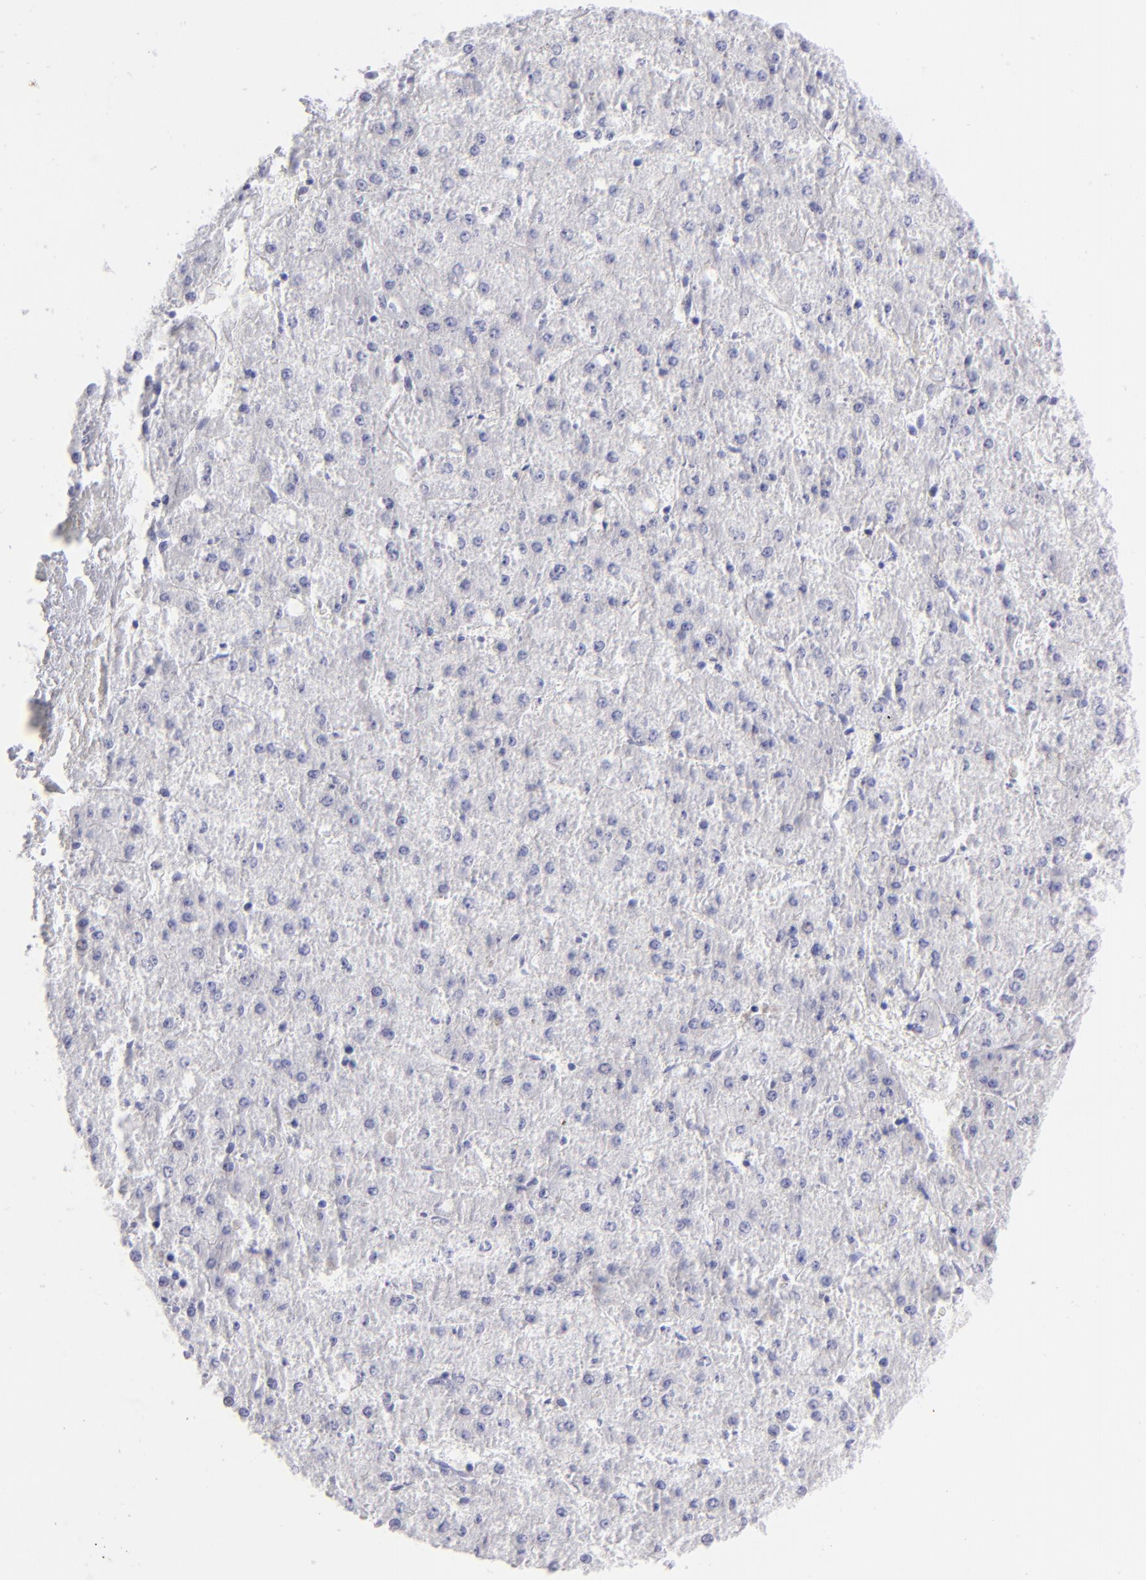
{"staining": {"intensity": "negative", "quantity": "none", "location": "none"}, "tissue": "liver cancer", "cell_type": "Tumor cells", "image_type": "cancer", "snomed": [{"axis": "morphology", "description": "Carcinoma, Hepatocellular, NOS"}, {"axis": "topography", "description": "Liver"}], "caption": "High power microscopy photomicrograph of an immunohistochemistry (IHC) image of hepatocellular carcinoma (liver), revealing no significant expression in tumor cells.", "gene": "SLC1A3", "patient": {"sex": "female", "age": 52}}